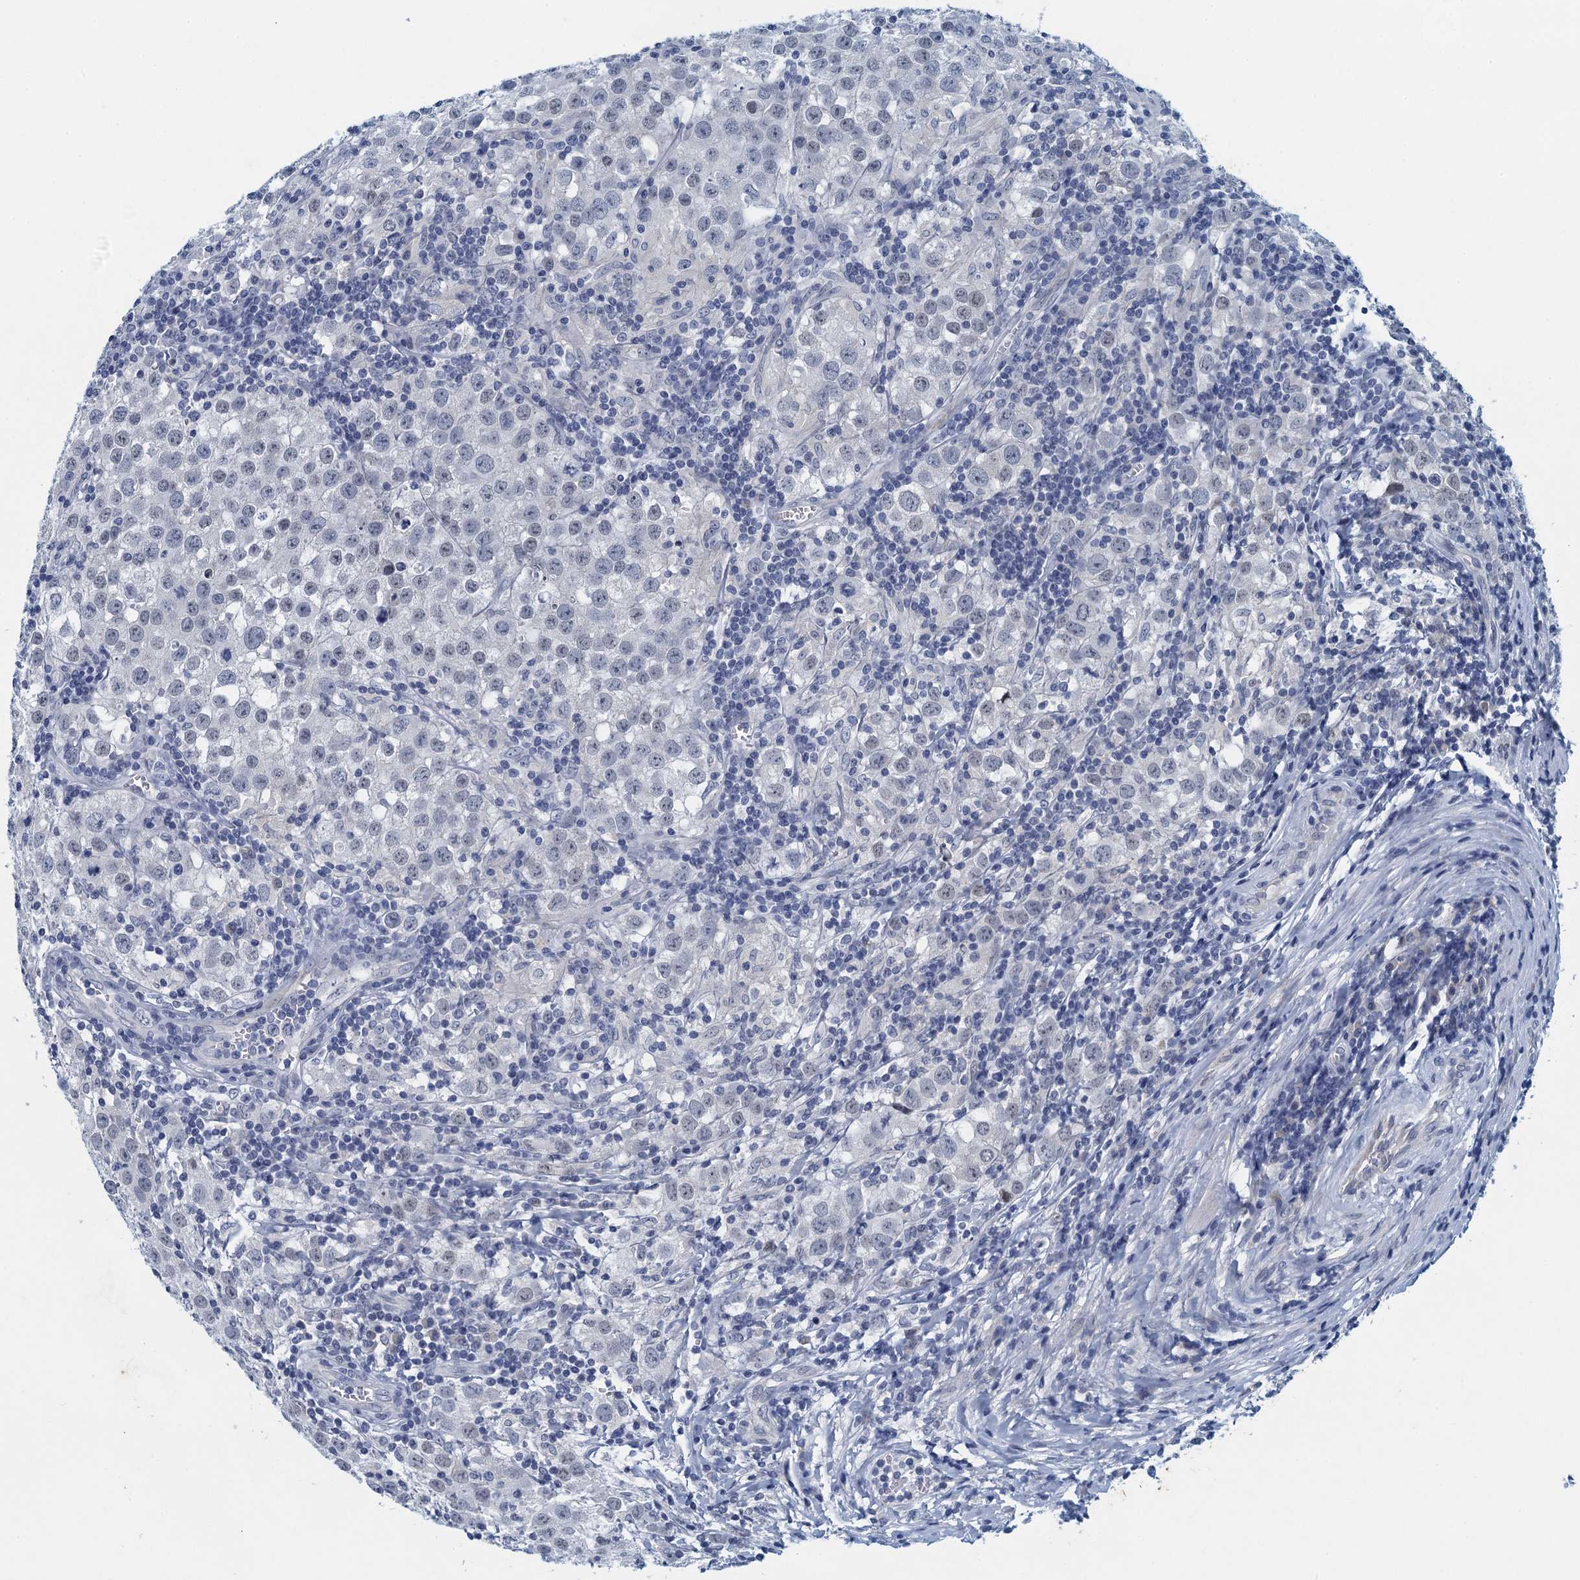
{"staining": {"intensity": "negative", "quantity": "none", "location": "none"}, "tissue": "testis cancer", "cell_type": "Tumor cells", "image_type": "cancer", "snomed": [{"axis": "morphology", "description": "Seminoma, NOS"}, {"axis": "morphology", "description": "Carcinoma, Embryonal, NOS"}, {"axis": "topography", "description": "Testis"}], "caption": "Tumor cells show no significant protein positivity in testis cancer (seminoma). (Brightfield microscopy of DAB (3,3'-diaminobenzidine) immunohistochemistry at high magnification).", "gene": "ENSG00000131152", "patient": {"sex": "male", "age": 43}}